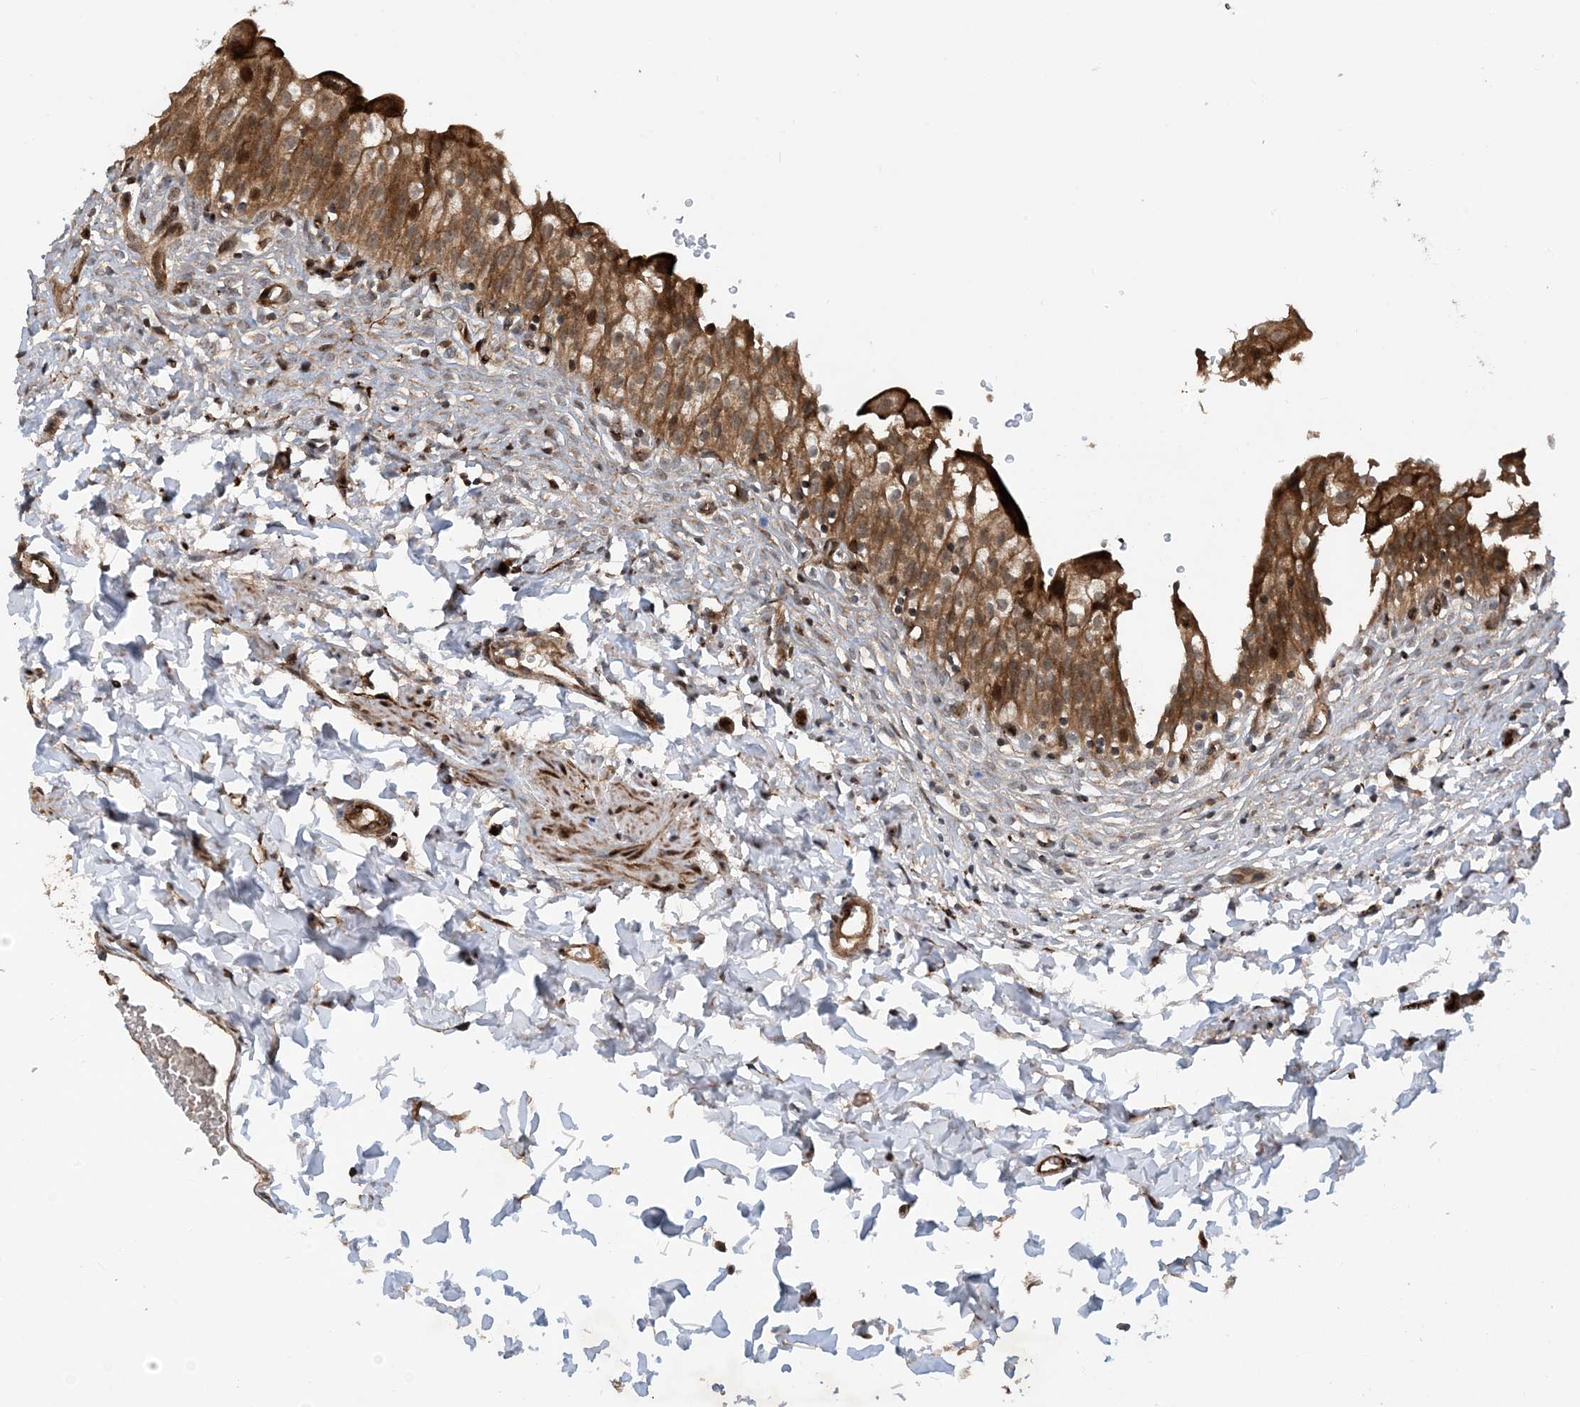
{"staining": {"intensity": "strong", "quantity": "25%-75%", "location": "cytoplasmic/membranous"}, "tissue": "urinary bladder", "cell_type": "Urothelial cells", "image_type": "normal", "snomed": [{"axis": "morphology", "description": "Normal tissue, NOS"}, {"axis": "topography", "description": "Urinary bladder"}], "caption": "IHC micrograph of unremarkable human urinary bladder stained for a protein (brown), which reveals high levels of strong cytoplasmic/membranous staining in approximately 25%-75% of urothelial cells.", "gene": "HEMK1", "patient": {"sex": "male", "age": 55}}